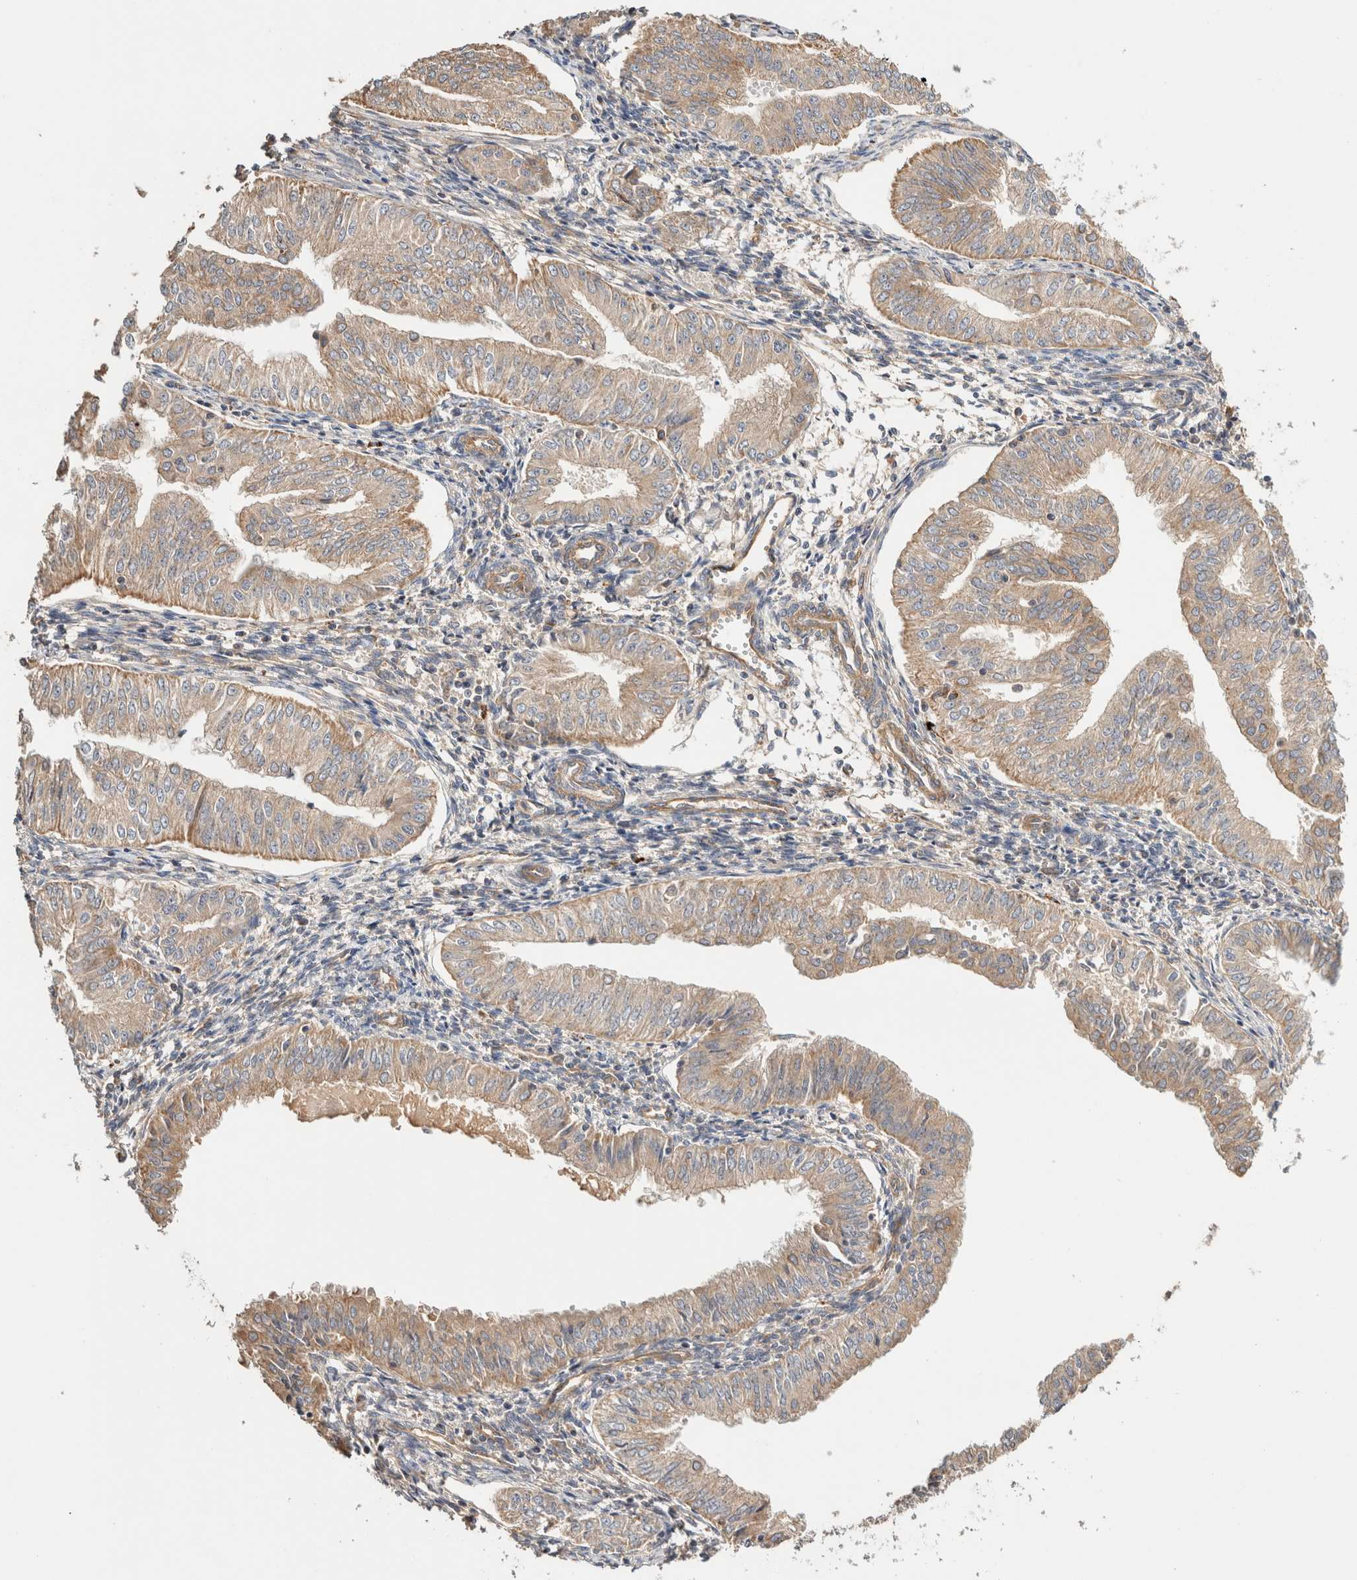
{"staining": {"intensity": "weak", "quantity": ">75%", "location": "cytoplasmic/membranous"}, "tissue": "endometrial cancer", "cell_type": "Tumor cells", "image_type": "cancer", "snomed": [{"axis": "morphology", "description": "Normal tissue, NOS"}, {"axis": "morphology", "description": "Adenocarcinoma, NOS"}, {"axis": "topography", "description": "Endometrium"}], "caption": "This is a histology image of immunohistochemistry staining of endometrial cancer, which shows weak staining in the cytoplasmic/membranous of tumor cells.", "gene": "B3GNTL1", "patient": {"sex": "female", "age": 53}}